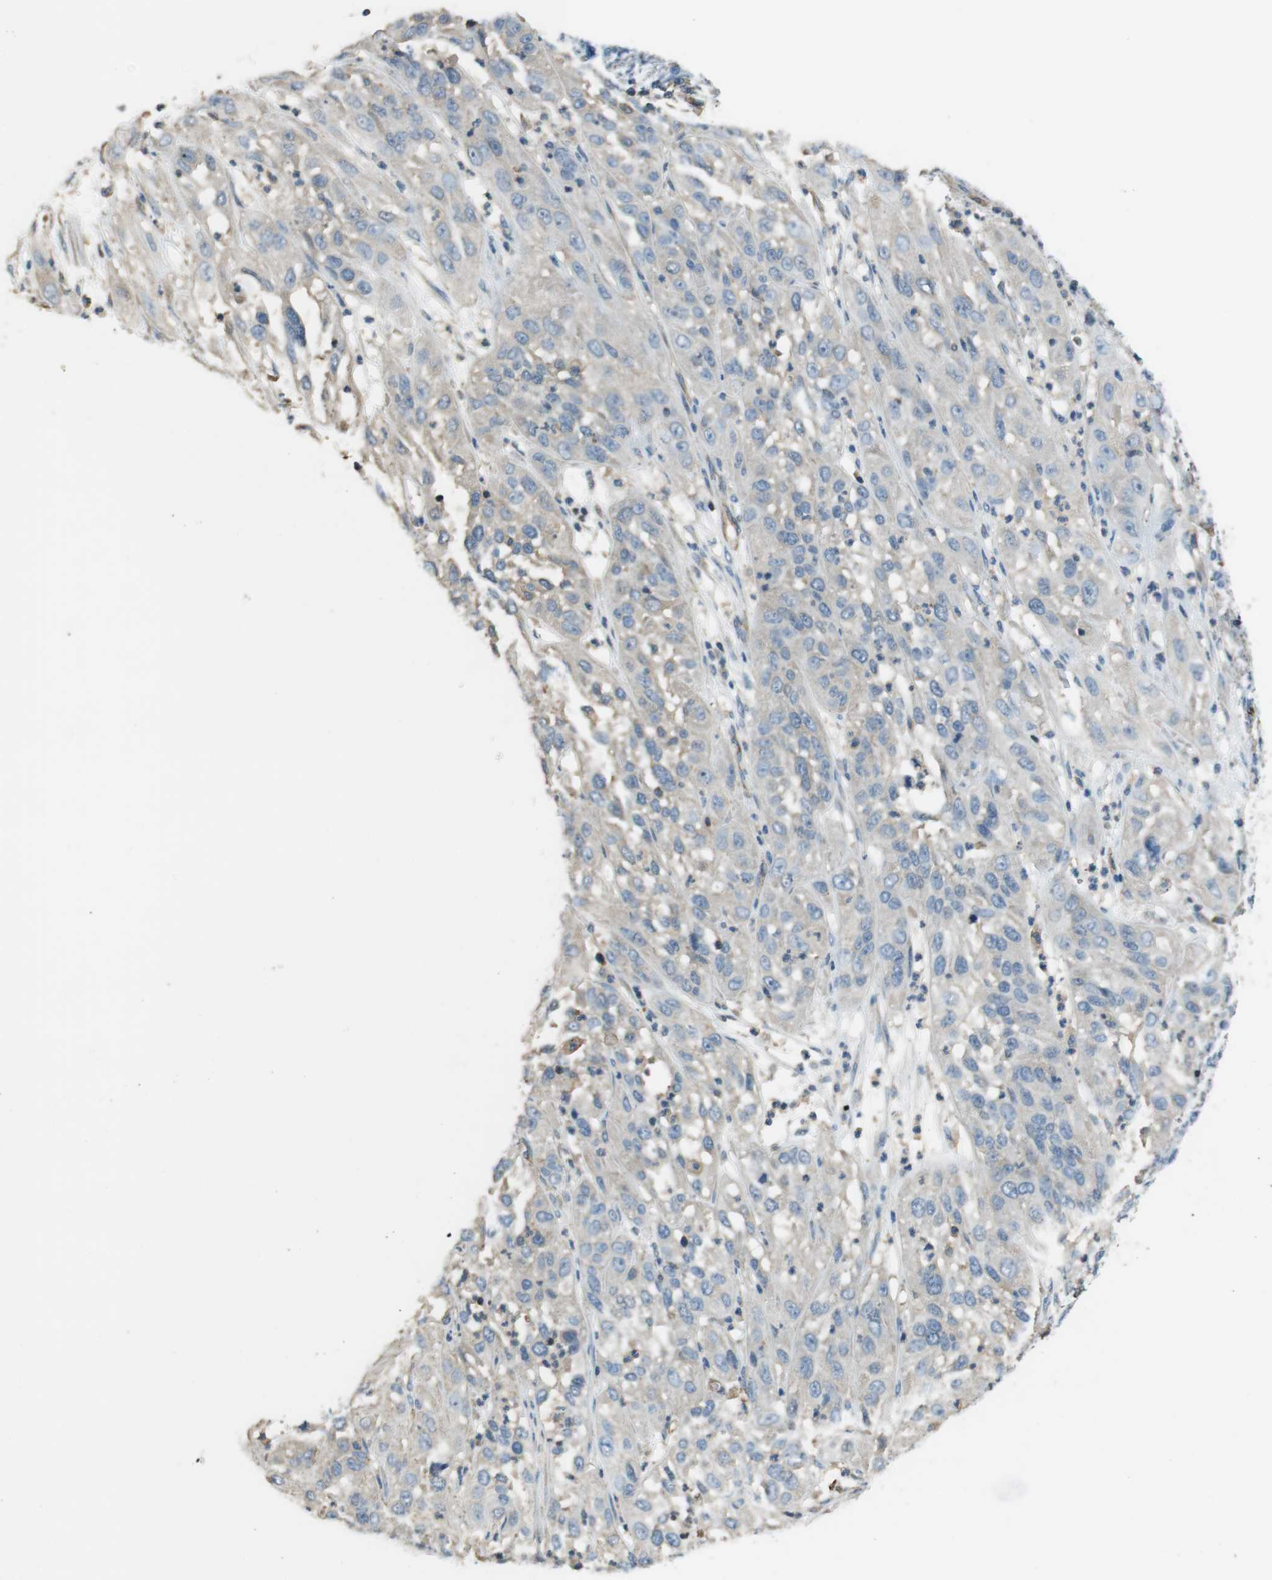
{"staining": {"intensity": "weak", "quantity": "<25%", "location": "cytoplasmic/membranous"}, "tissue": "cervical cancer", "cell_type": "Tumor cells", "image_type": "cancer", "snomed": [{"axis": "morphology", "description": "Squamous cell carcinoma, NOS"}, {"axis": "topography", "description": "Cervix"}], "caption": "Immunohistochemical staining of human cervical squamous cell carcinoma shows no significant expression in tumor cells.", "gene": "FCAR", "patient": {"sex": "female", "age": 32}}